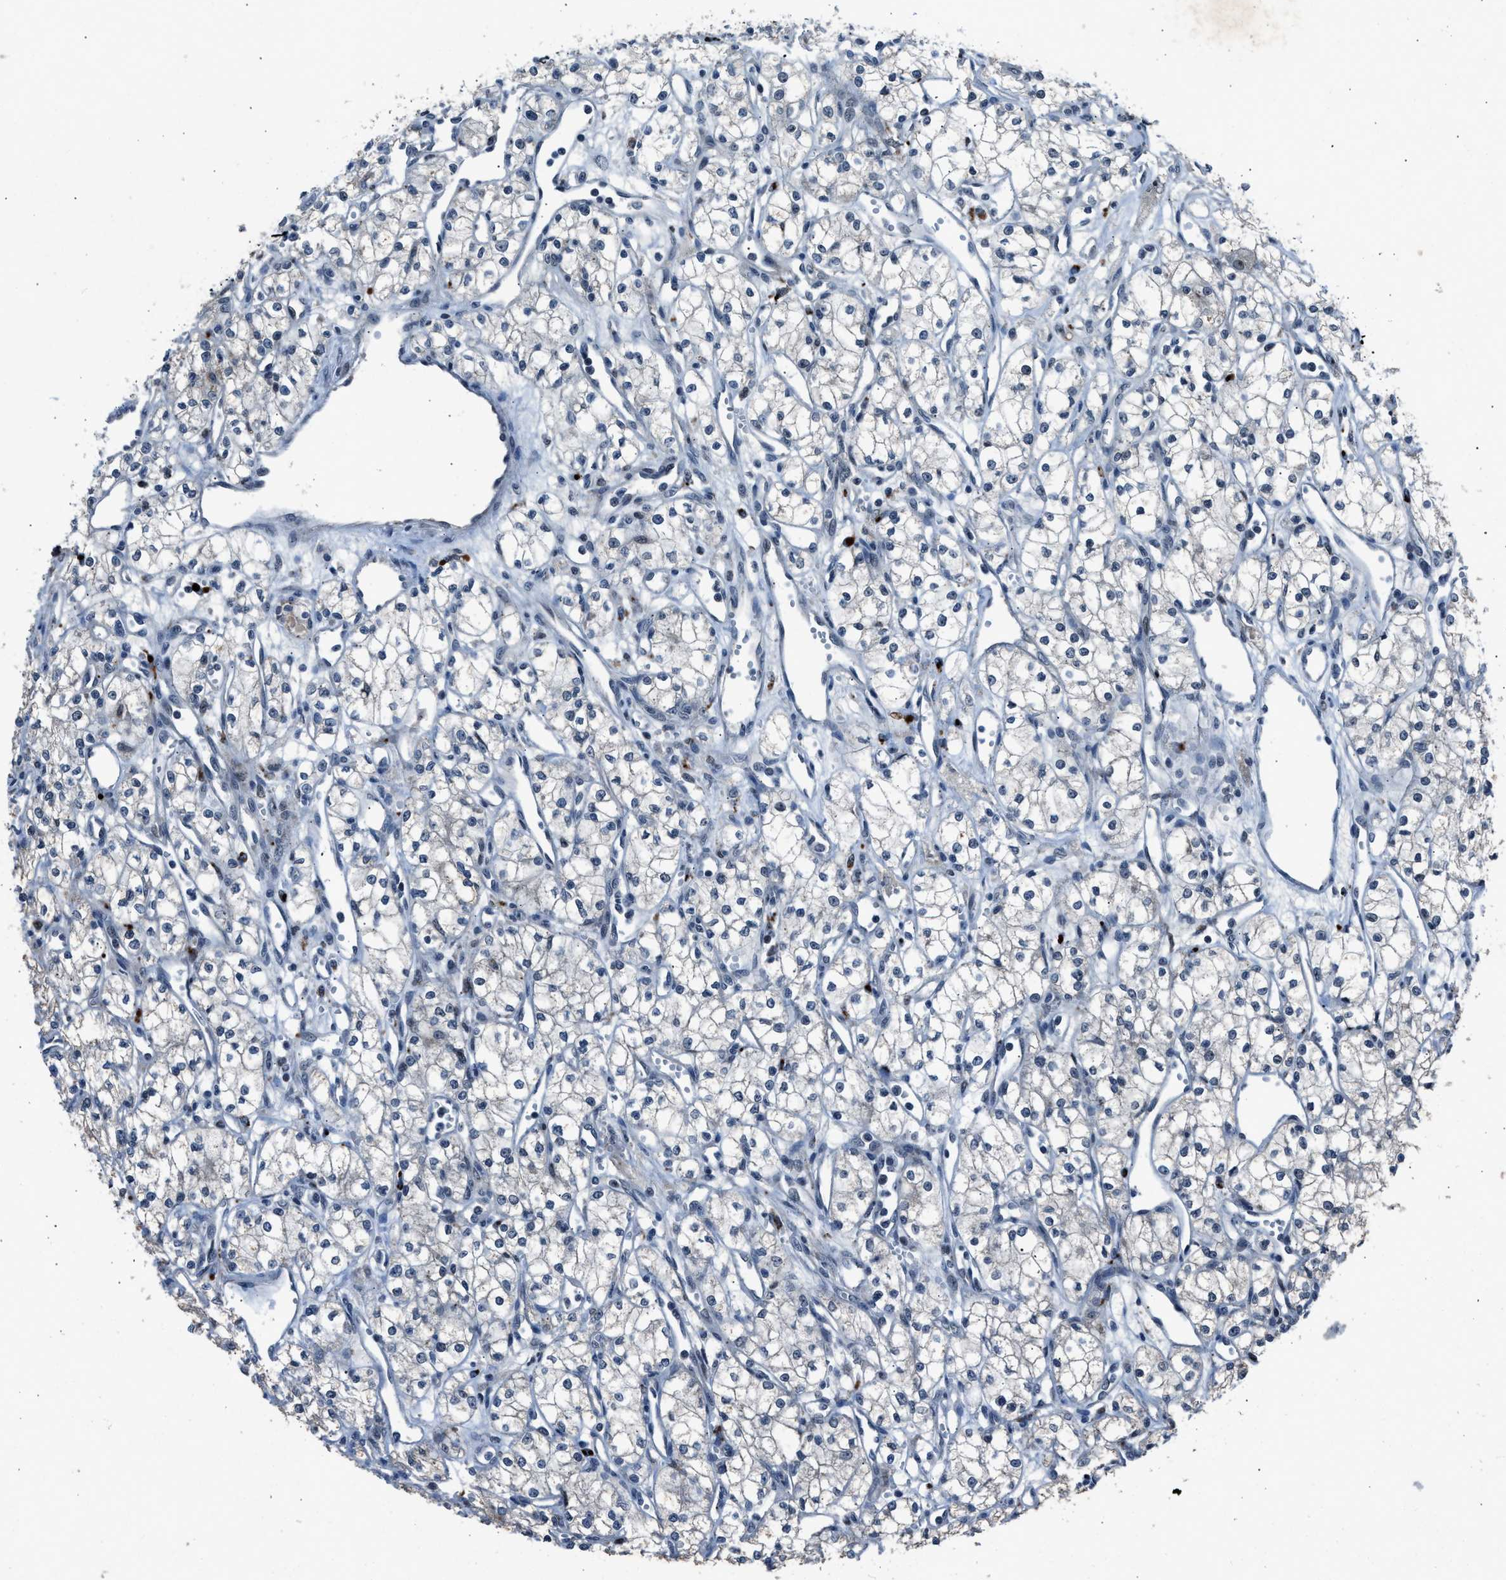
{"staining": {"intensity": "negative", "quantity": "none", "location": "none"}, "tissue": "renal cancer", "cell_type": "Tumor cells", "image_type": "cancer", "snomed": [{"axis": "morphology", "description": "Adenocarcinoma, NOS"}, {"axis": "topography", "description": "Kidney"}], "caption": "The micrograph displays no staining of tumor cells in renal cancer.", "gene": "ADCY1", "patient": {"sex": "male", "age": 59}}